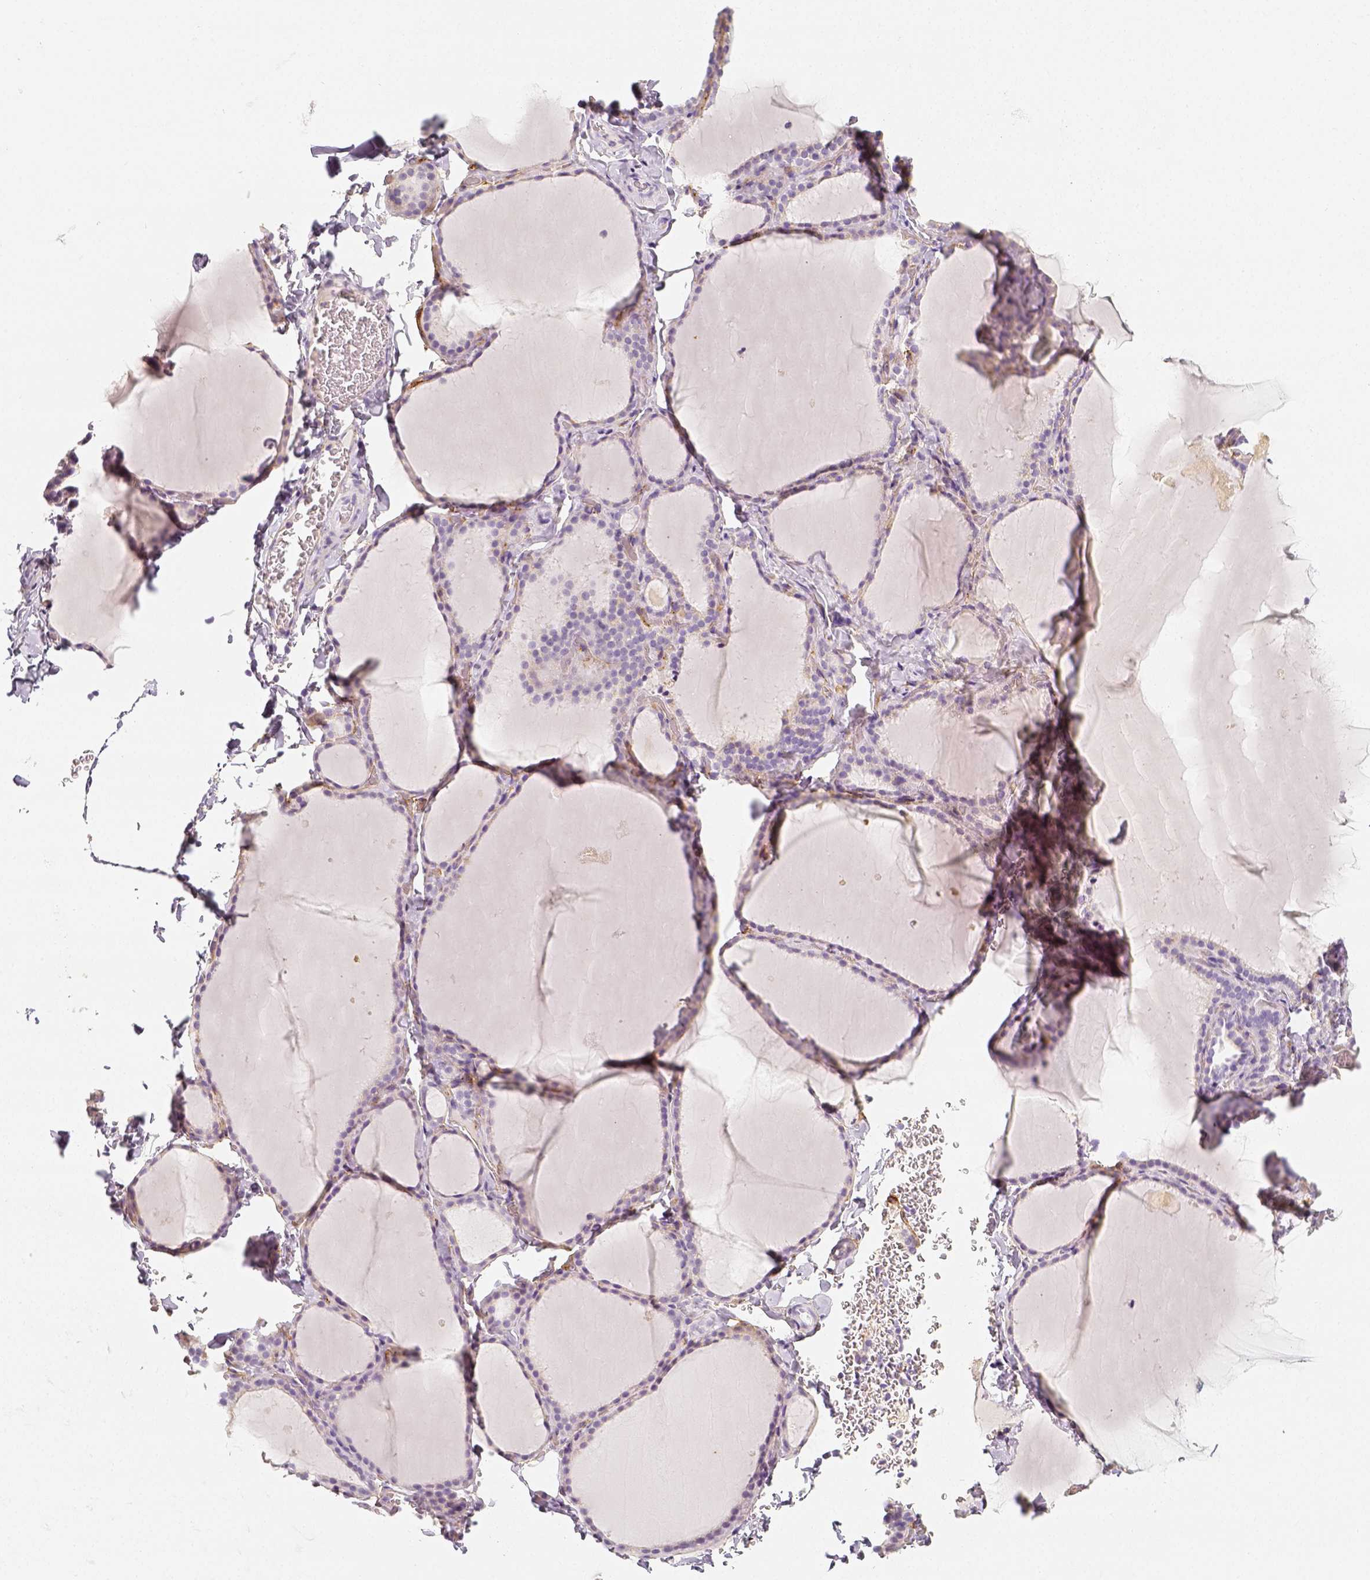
{"staining": {"intensity": "negative", "quantity": "none", "location": "none"}, "tissue": "thyroid gland", "cell_type": "Glandular cells", "image_type": "normal", "snomed": [{"axis": "morphology", "description": "Normal tissue, NOS"}, {"axis": "topography", "description": "Thyroid gland"}], "caption": "Glandular cells show no significant protein positivity in normal thyroid gland.", "gene": "THY1", "patient": {"sex": "female", "age": 22}}